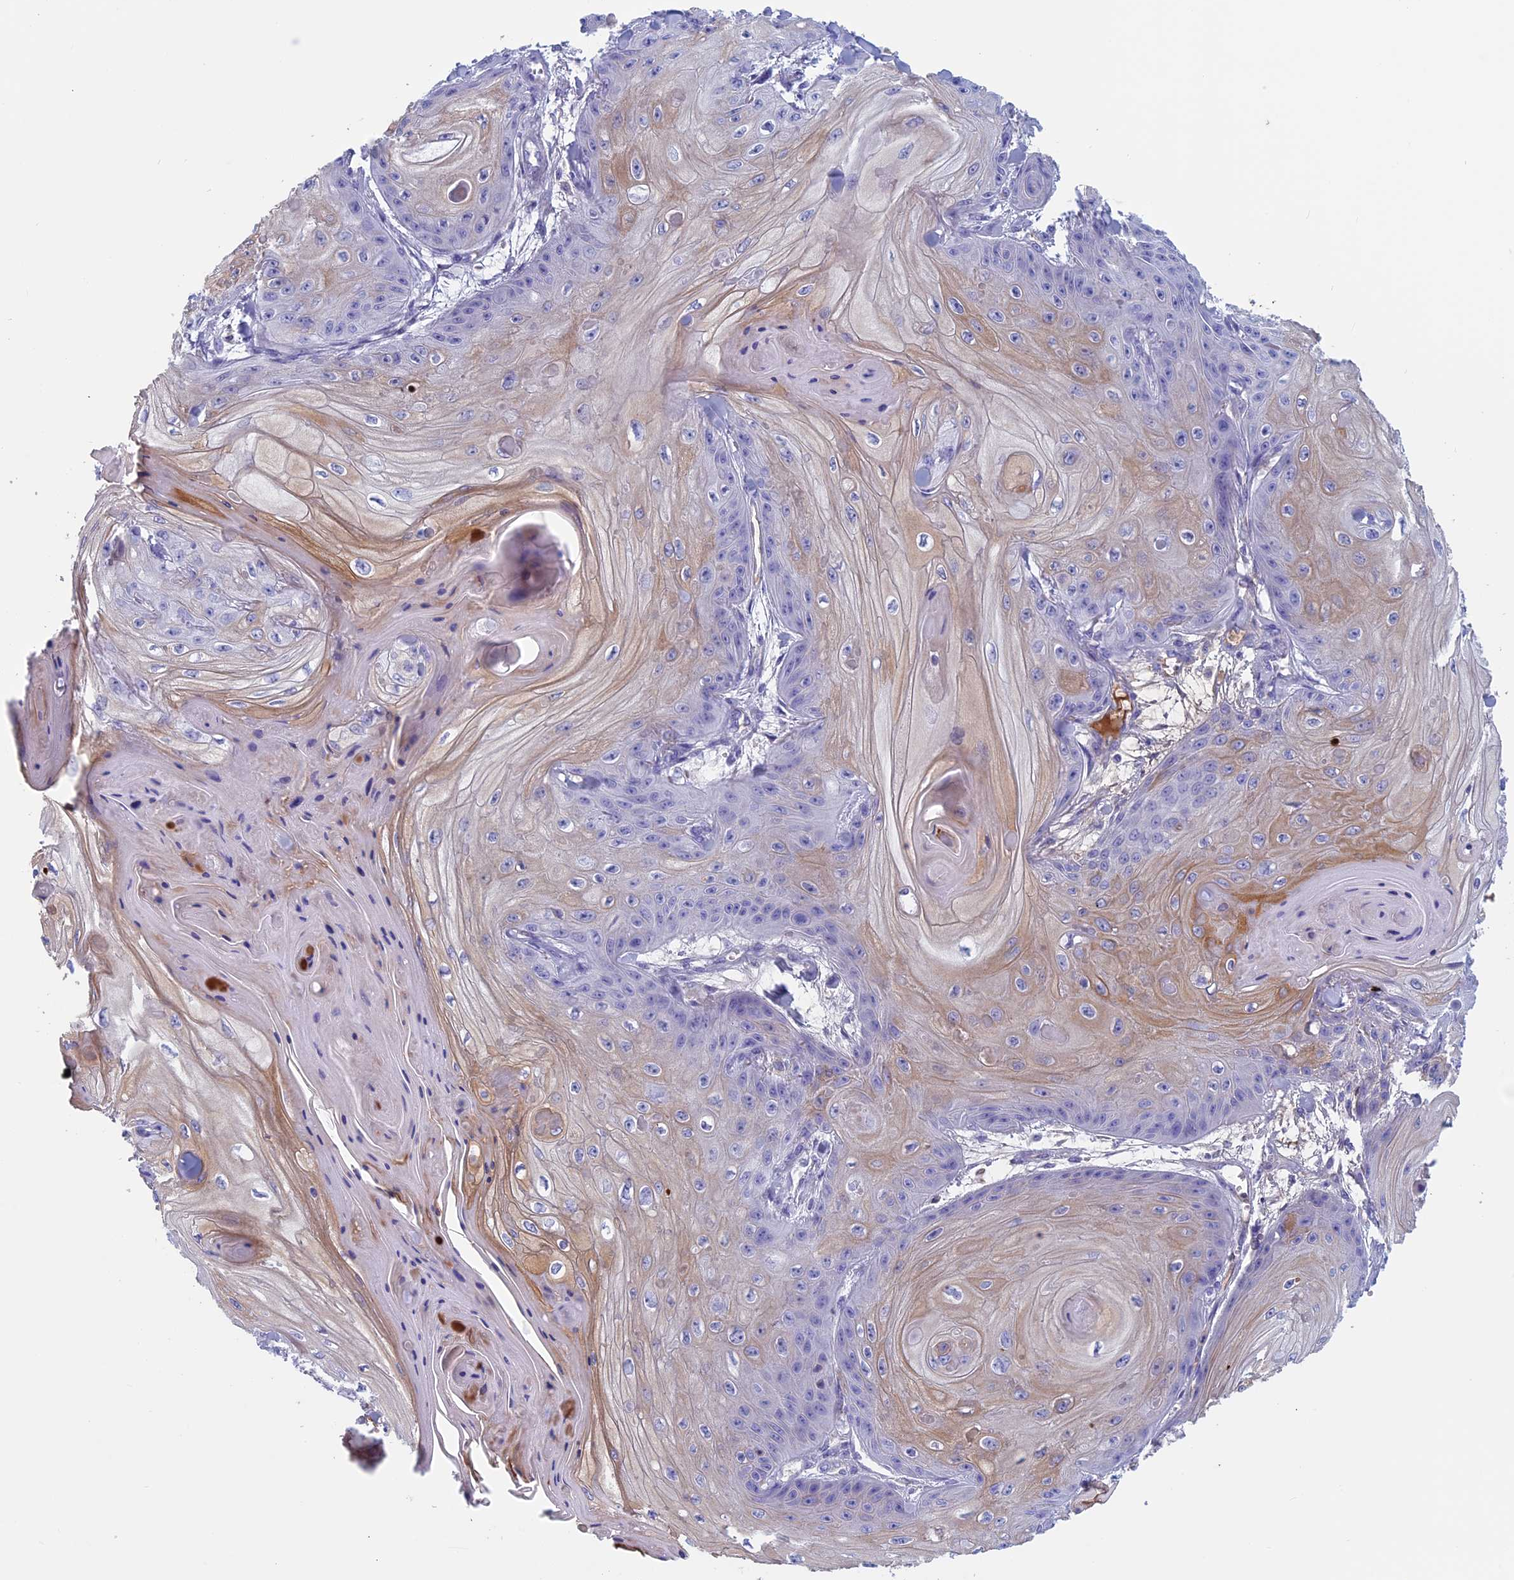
{"staining": {"intensity": "weak", "quantity": "<25%", "location": "cytoplasmic/membranous"}, "tissue": "skin cancer", "cell_type": "Tumor cells", "image_type": "cancer", "snomed": [{"axis": "morphology", "description": "Squamous cell carcinoma, NOS"}, {"axis": "topography", "description": "Skin"}], "caption": "This histopathology image is of skin cancer stained with immunohistochemistry (IHC) to label a protein in brown with the nuclei are counter-stained blue. There is no staining in tumor cells. The staining is performed using DAB brown chromogen with nuclei counter-stained in using hematoxylin.", "gene": "ANGPTL2", "patient": {"sex": "male", "age": 74}}